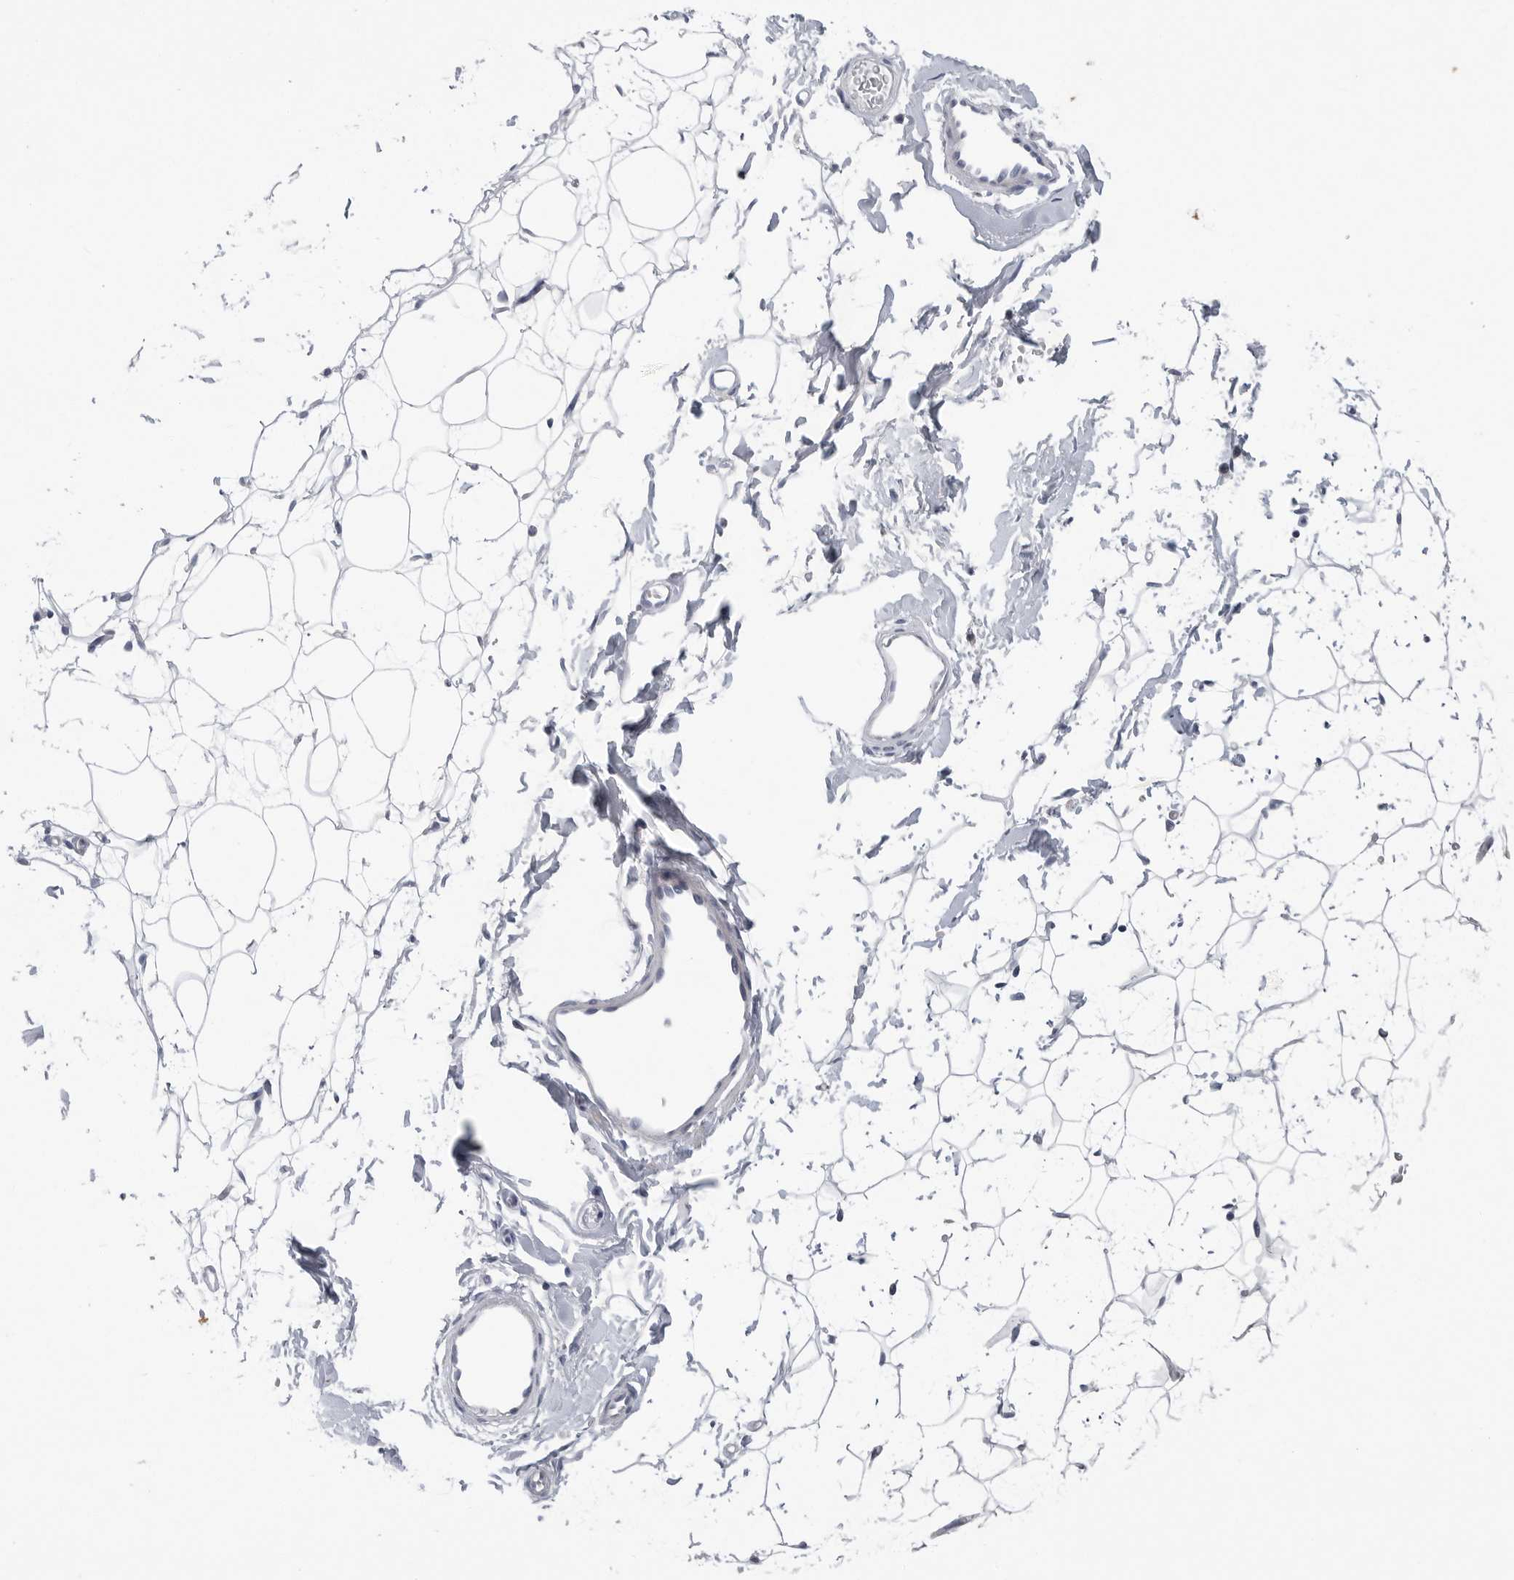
{"staining": {"intensity": "negative", "quantity": "none", "location": "none"}, "tissue": "adipose tissue", "cell_type": "Adipocytes", "image_type": "normal", "snomed": [{"axis": "morphology", "description": "Normal tissue, NOS"}, {"axis": "topography", "description": "Breast"}], "caption": "Immunohistochemistry micrograph of benign adipose tissue: human adipose tissue stained with DAB (3,3'-diaminobenzidine) displays no significant protein staining in adipocytes. The staining was performed using DAB to visualize the protein expression in brown, while the nuclei were stained in blue with hematoxylin (Magnification: 20x).", "gene": "CAMK2B", "patient": {"sex": "female", "age": 23}}